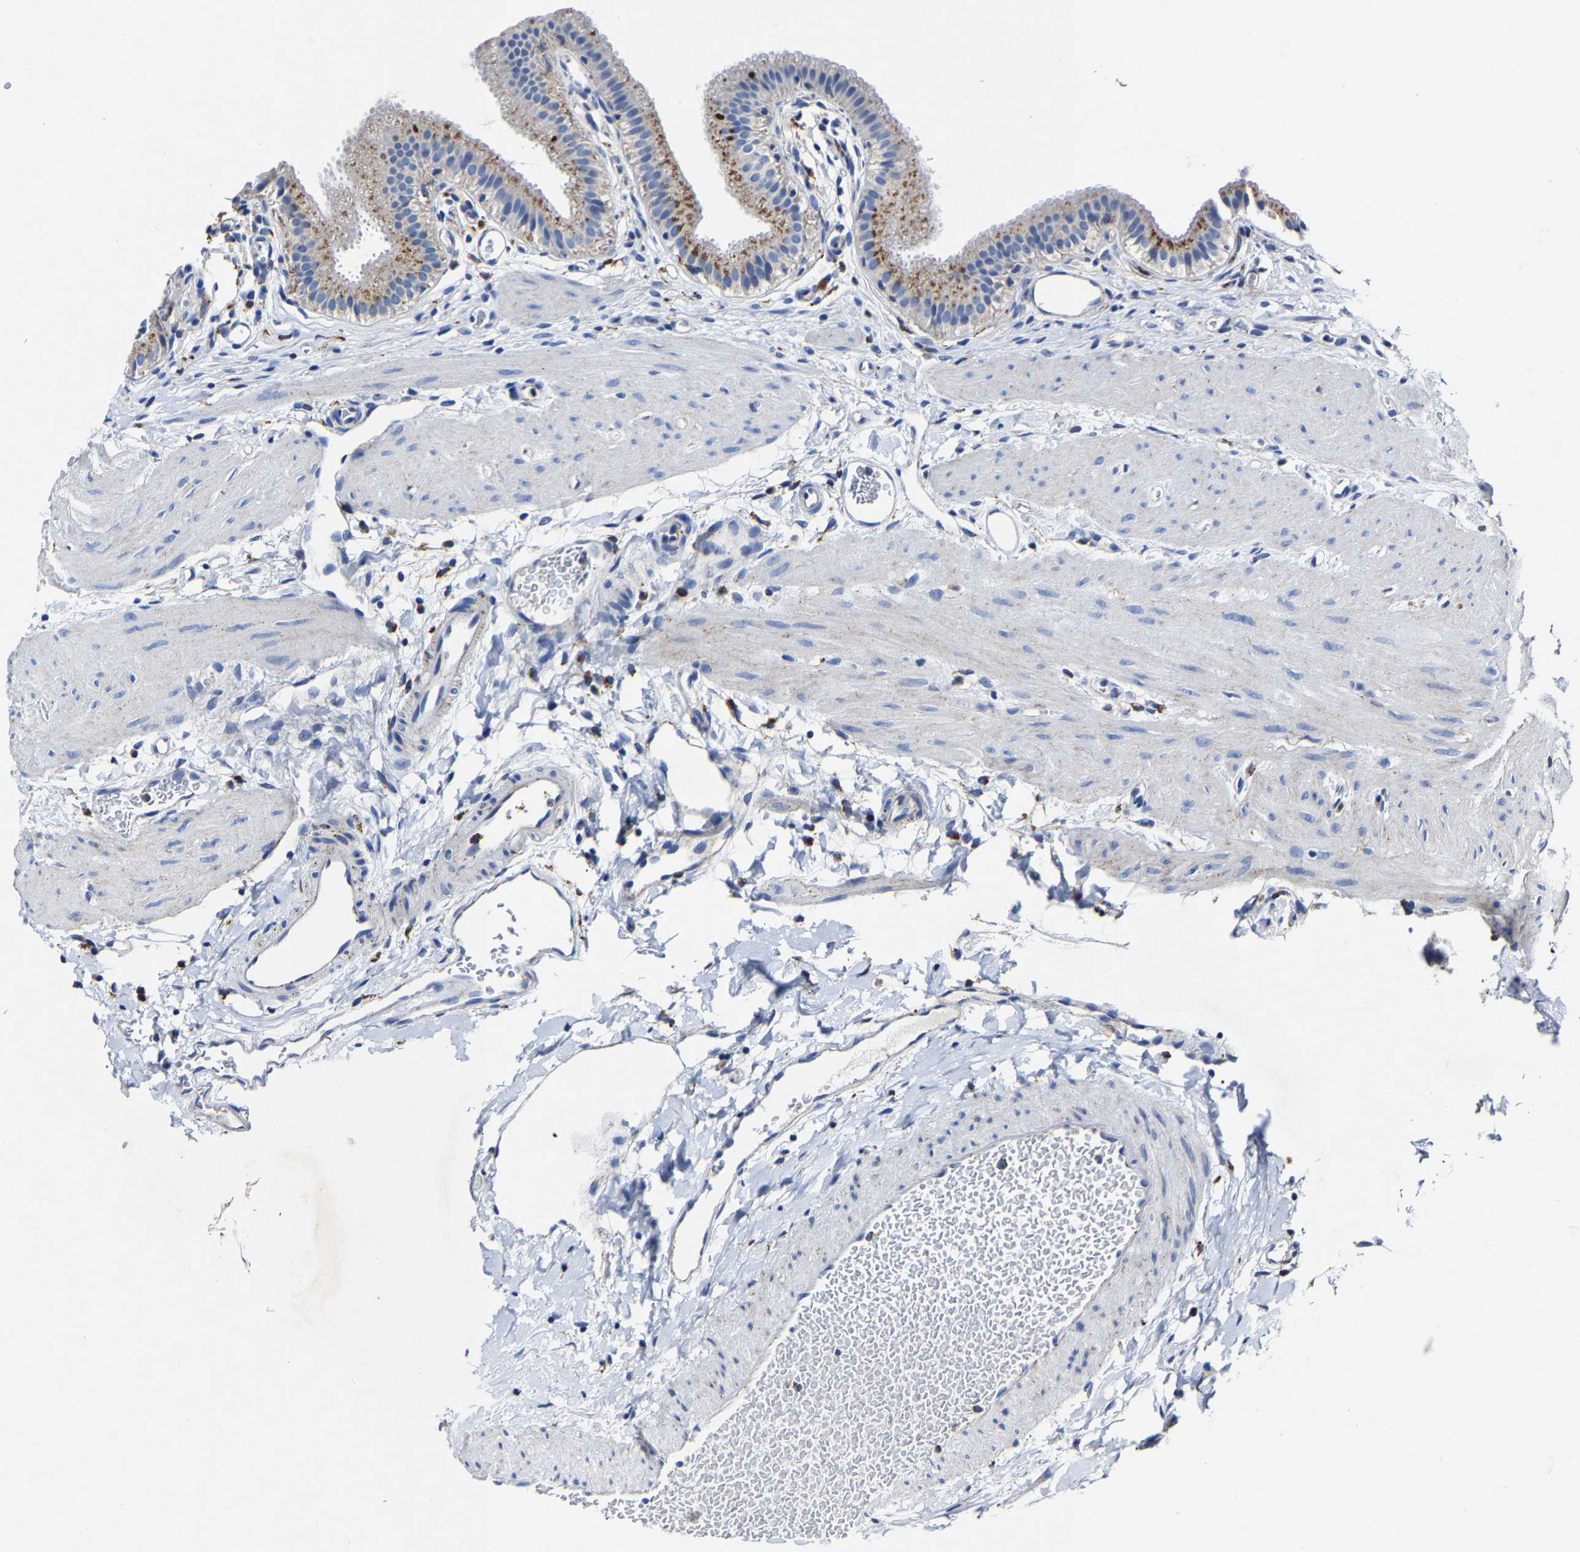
{"staining": {"intensity": "strong", "quantity": ">75%", "location": "cytoplasmic/membranous"}, "tissue": "gallbladder", "cell_type": "Glandular cells", "image_type": "normal", "snomed": [{"axis": "morphology", "description": "Normal tissue, NOS"}, {"axis": "topography", "description": "Gallbladder"}], "caption": "A high amount of strong cytoplasmic/membranous staining is present in about >75% of glandular cells in unremarkable gallbladder. The staining was performed using DAB to visualize the protein expression in brown, while the nuclei were stained in blue with hematoxylin (Magnification: 20x).", "gene": "LAMTOR4", "patient": {"sex": "female", "age": 26}}